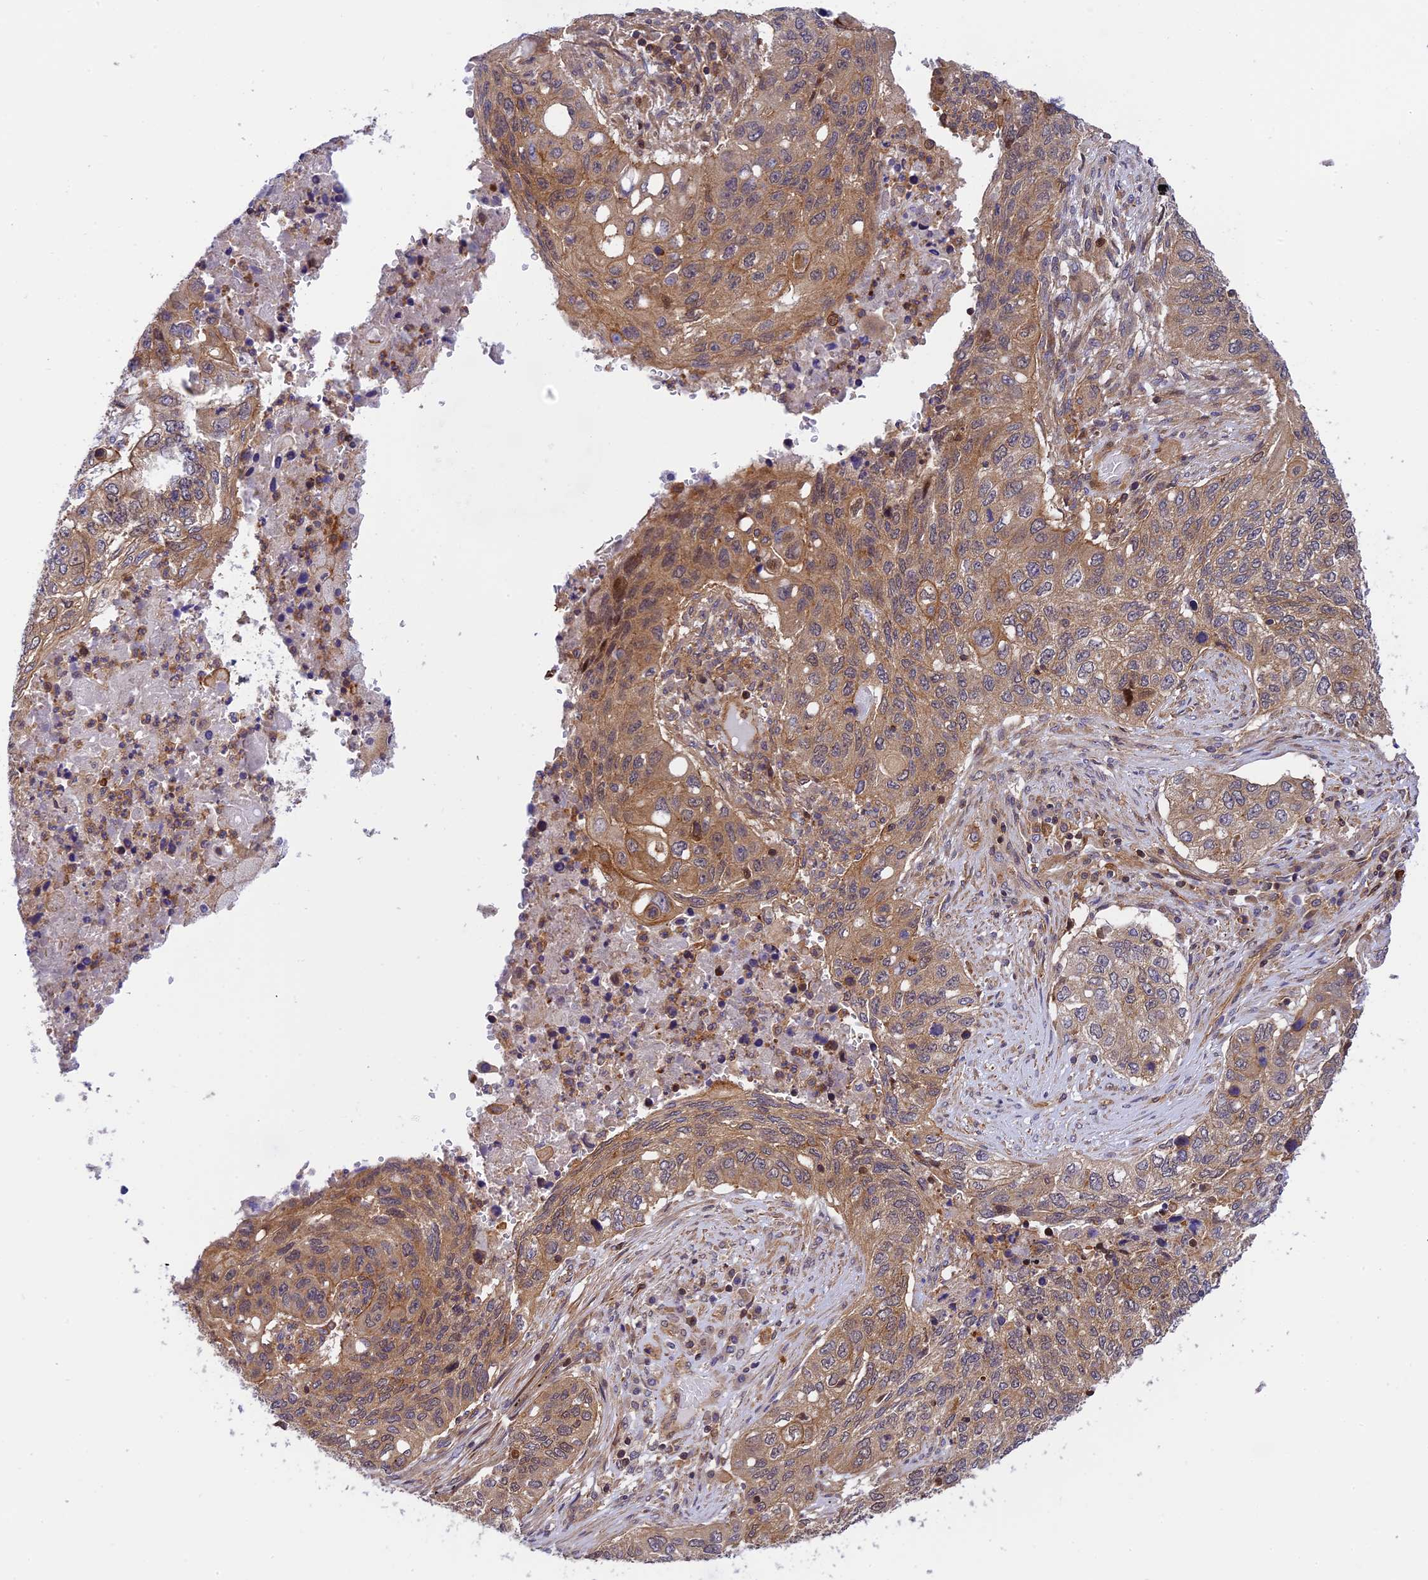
{"staining": {"intensity": "moderate", "quantity": ">75%", "location": "cytoplasmic/membranous"}, "tissue": "lung cancer", "cell_type": "Tumor cells", "image_type": "cancer", "snomed": [{"axis": "morphology", "description": "Squamous cell carcinoma, NOS"}, {"axis": "topography", "description": "Lung"}], "caption": "Immunohistochemical staining of lung cancer (squamous cell carcinoma) reveals medium levels of moderate cytoplasmic/membranous expression in about >75% of tumor cells.", "gene": "EVI5L", "patient": {"sex": "female", "age": 63}}